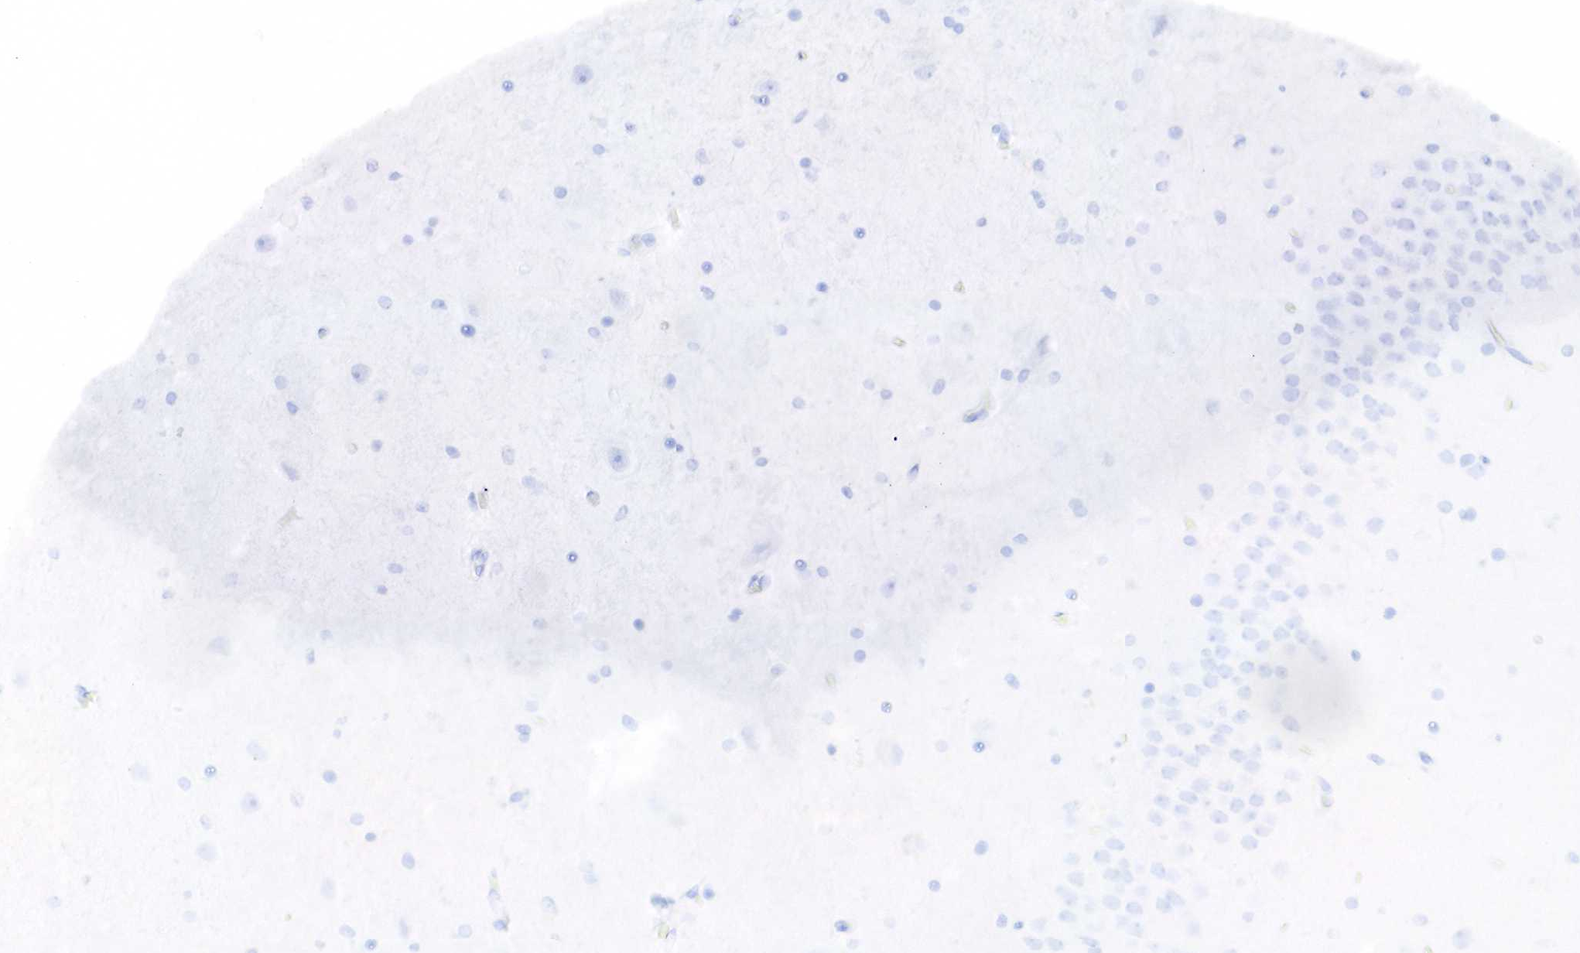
{"staining": {"intensity": "negative", "quantity": "none", "location": "none"}, "tissue": "hippocampus", "cell_type": "Glial cells", "image_type": "normal", "snomed": [{"axis": "morphology", "description": "Normal tissue, NOS"}, {"axis": "topography", "description": "Hippocampus"}], "caption": "High magnification brightfield microscopy of normal hippocampus stained with DAB (3,3'-diaminobenzidine) (brown) and counterstained with hematoxylin (blue): glial cells show no significant expression. (DAB (3,3'-diaminobenzidine) IHC with hematoxylin counter stain).", "gene": "CD79A", "patient": {"sex": "female", "age": 54}}